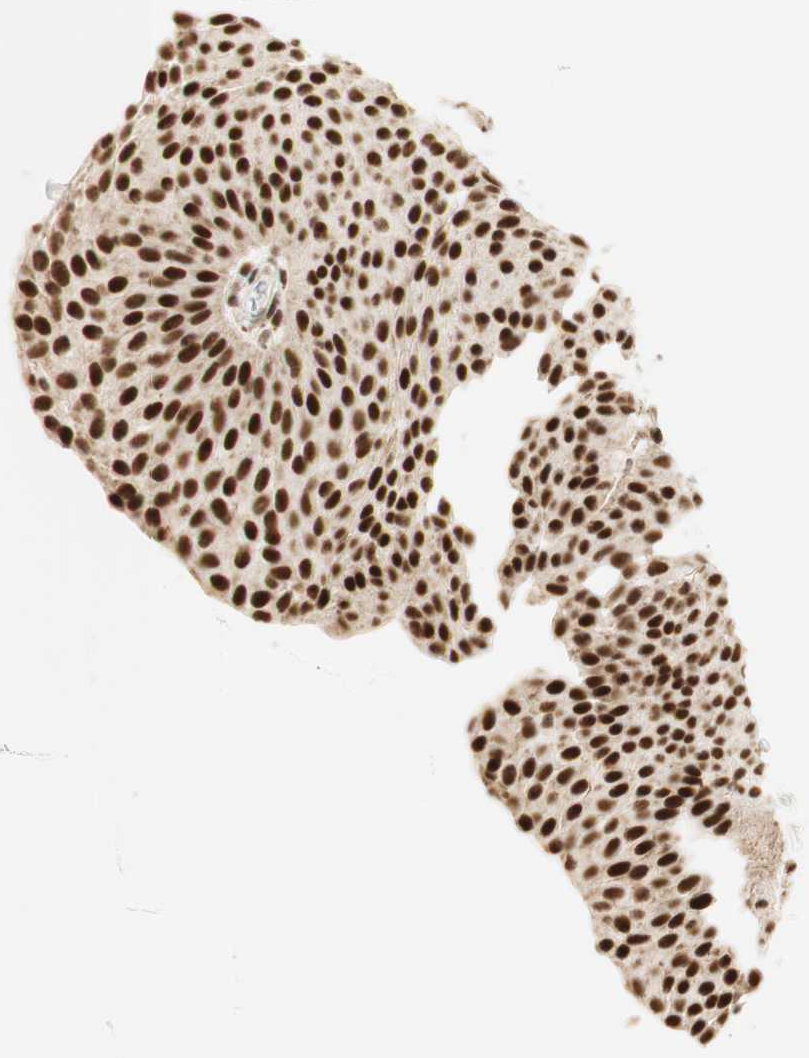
{"staining": {"intensity": "strong", "quantity": ">75%", "location": "nuclear"}, "tissue": "urothelial cancer", "cell_type": "Tumor cells", "image_type": "cancer", "snomed": [{"axis": "morphology", "description": "Urothelial carcinoma, Low grade"}, {"axis": "topography", "description": "Urinary bladder"}], "caption": "Immunohistochemical staining of human urothelial cancer demonstrates high levels of strong nuclear staining in approximately >75% of tumor cells. (brown staining indicates protein expression, while blue staining denotes nuclei).", "gene": "ZNF782", "patient": {"sex": "female", "age": 60}}